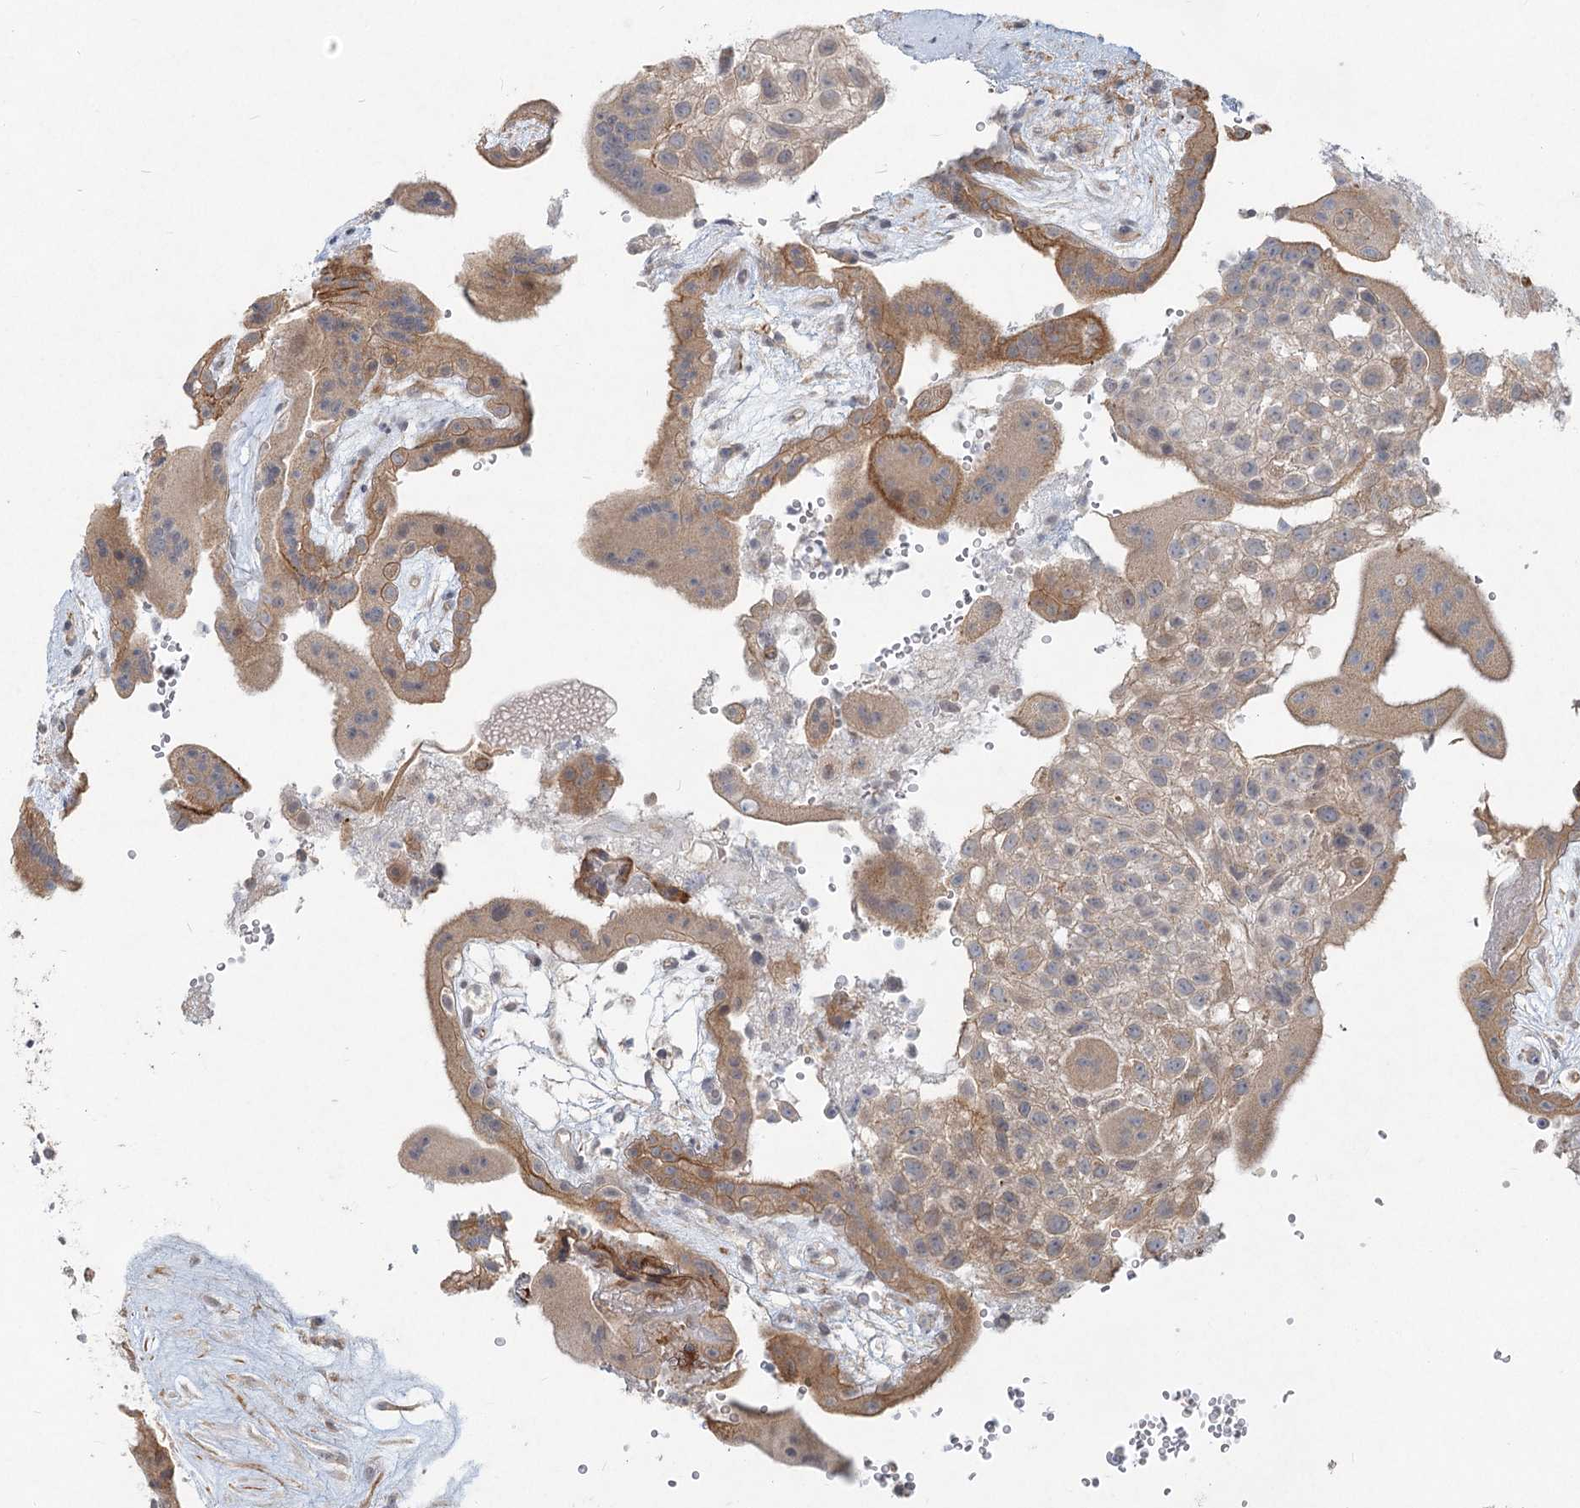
{"staining": {"intensity": "moderate", "quantity": ">75%", "location": "cytoplasmic/membranous"}, "tissue": "placenta", "cell_type": "Trophoblastic cells", "image_type": "normal", "snomed": [{"axis": "morphology", "description": "Normal tissue, NOS"}, {"axis": "topography", "description": "Placenta"}], "caption": "IHC micrograph of normal placenta: human placenta stained using immunohistochemistry displays medium levels of moderate protein expression localized specifically in the cytoplasmic/membranous of trophoblastic cells, appearing as a cytoplasmic/membranous brown color.", "gene": "LRP2BP", "patient": {"sex": "female", "age": 18}}